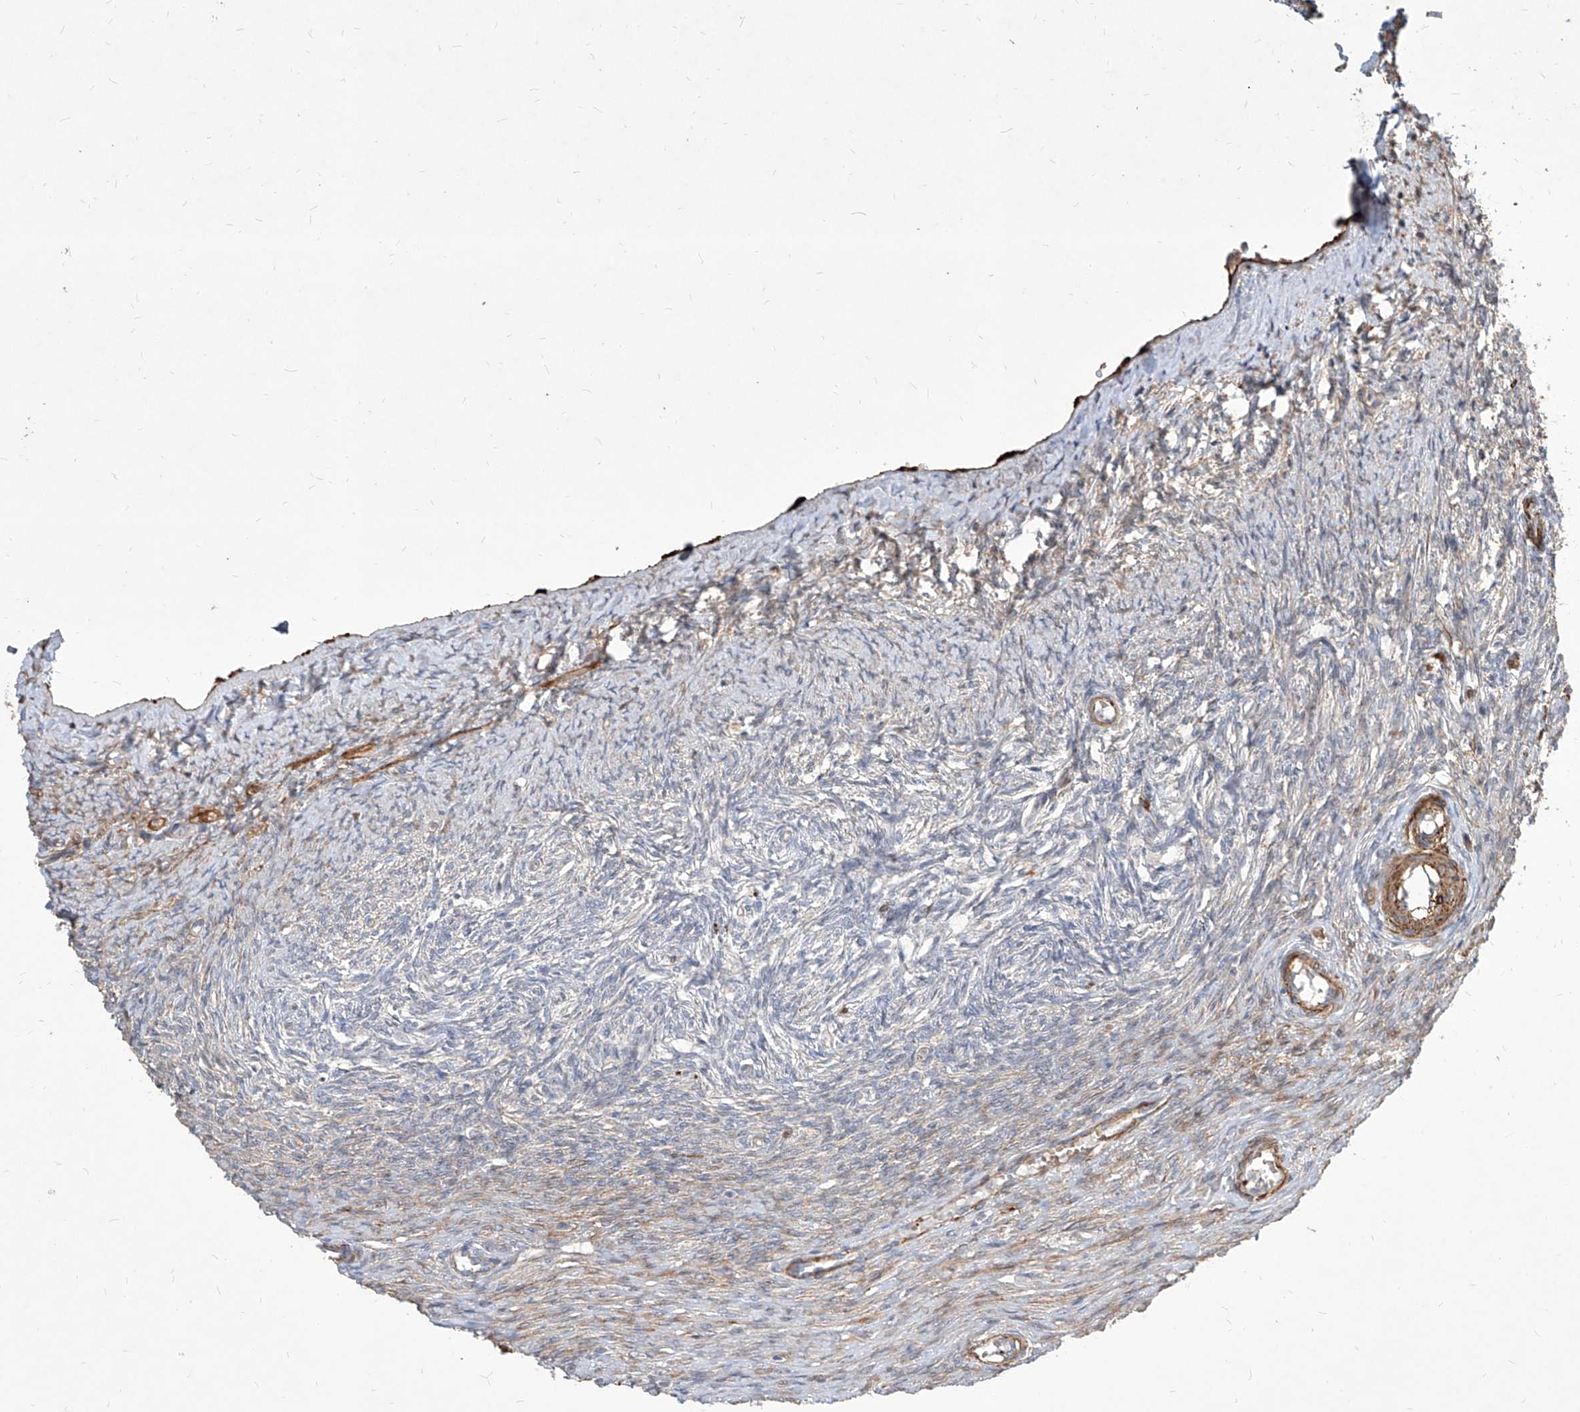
{"staining": {"intensity": "weak", "quantity": ">75%", "location": "cytoplasmic/membranous"}, "tissue": "ovary", "cell_type": "Follicle cells", "image_type": "normal", "snomed": [{"axis": "morphology", "description": "Adenocarcinoma, NOS"}, {"axis": "topography", "description": "Endometrium"}], "caption": "DAB immunohistochemical staining of unremarkable human ovary displays weak cytoplasmic/membranous protein staining in about >75% of follicle cells.", "gene": "FAM83B", "patient": {"sex": "female", "age": 32}}